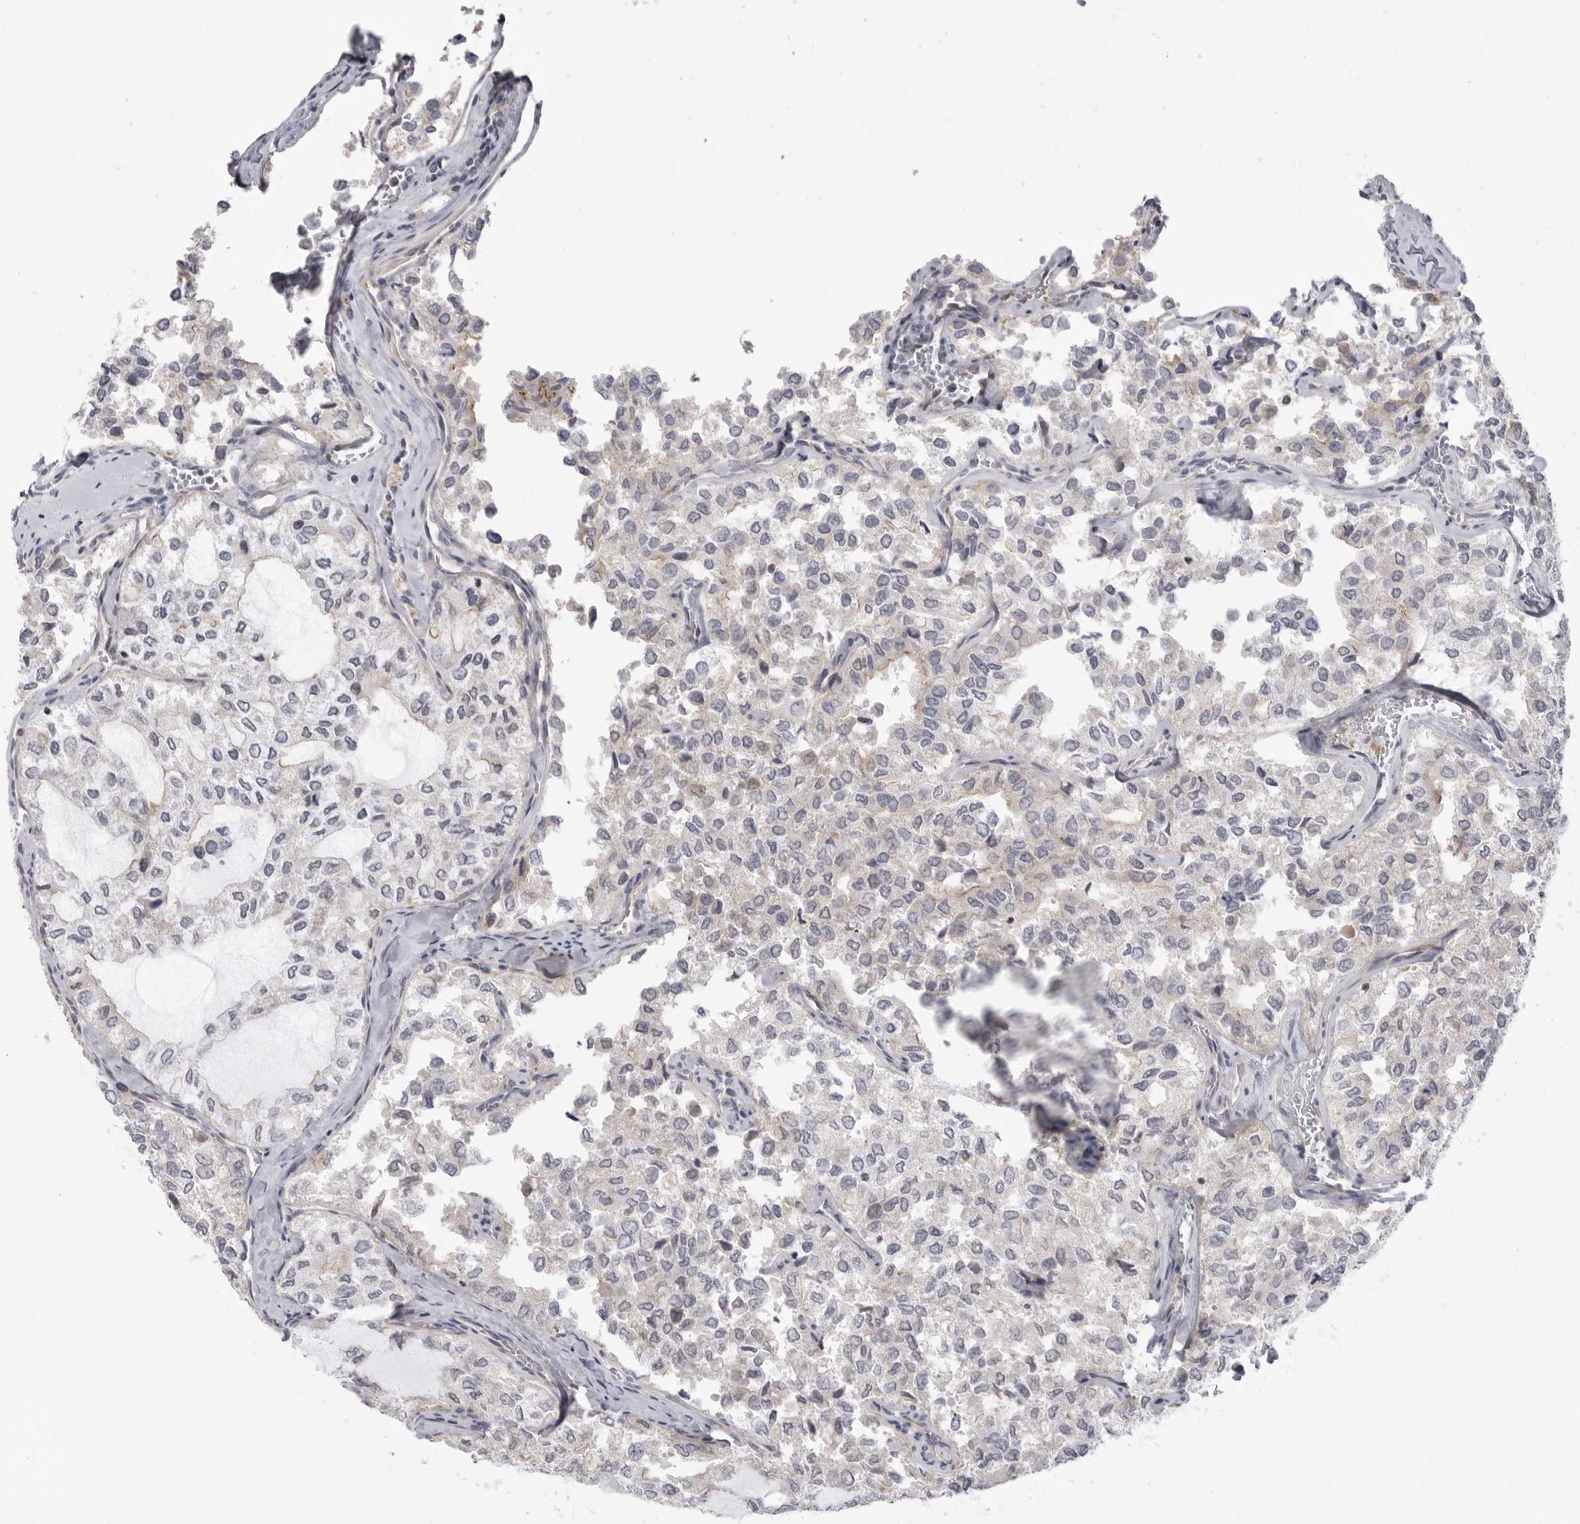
{"staining": {"intensity": "negative", "quantity": "none", "location": "none"}, "tissue": "thyroid cancer", "cell_type": "Tumor cells", "image_type": "cancer", "snomed": [{"axis": "morphology", "description": "Follicular adenoma carcinoma, NOS"}, {"axis": "topography", "description": "Thyroid gland"}], "caption": "Immunohistochemistry (IHC) image of neoplastic tissue: thyroid follicular adenoma carcinoma stained with DAB (3,3'-diaminobenzidine) displays no significant protein positivity in tumor cells. Brightfield microscopy of immunohistochemistry stained with DAB (brown) and hematoxylin (blue), captured at high magnification.", "gene": "SCP2", "patient": {"sex": "male", "age": 75}}